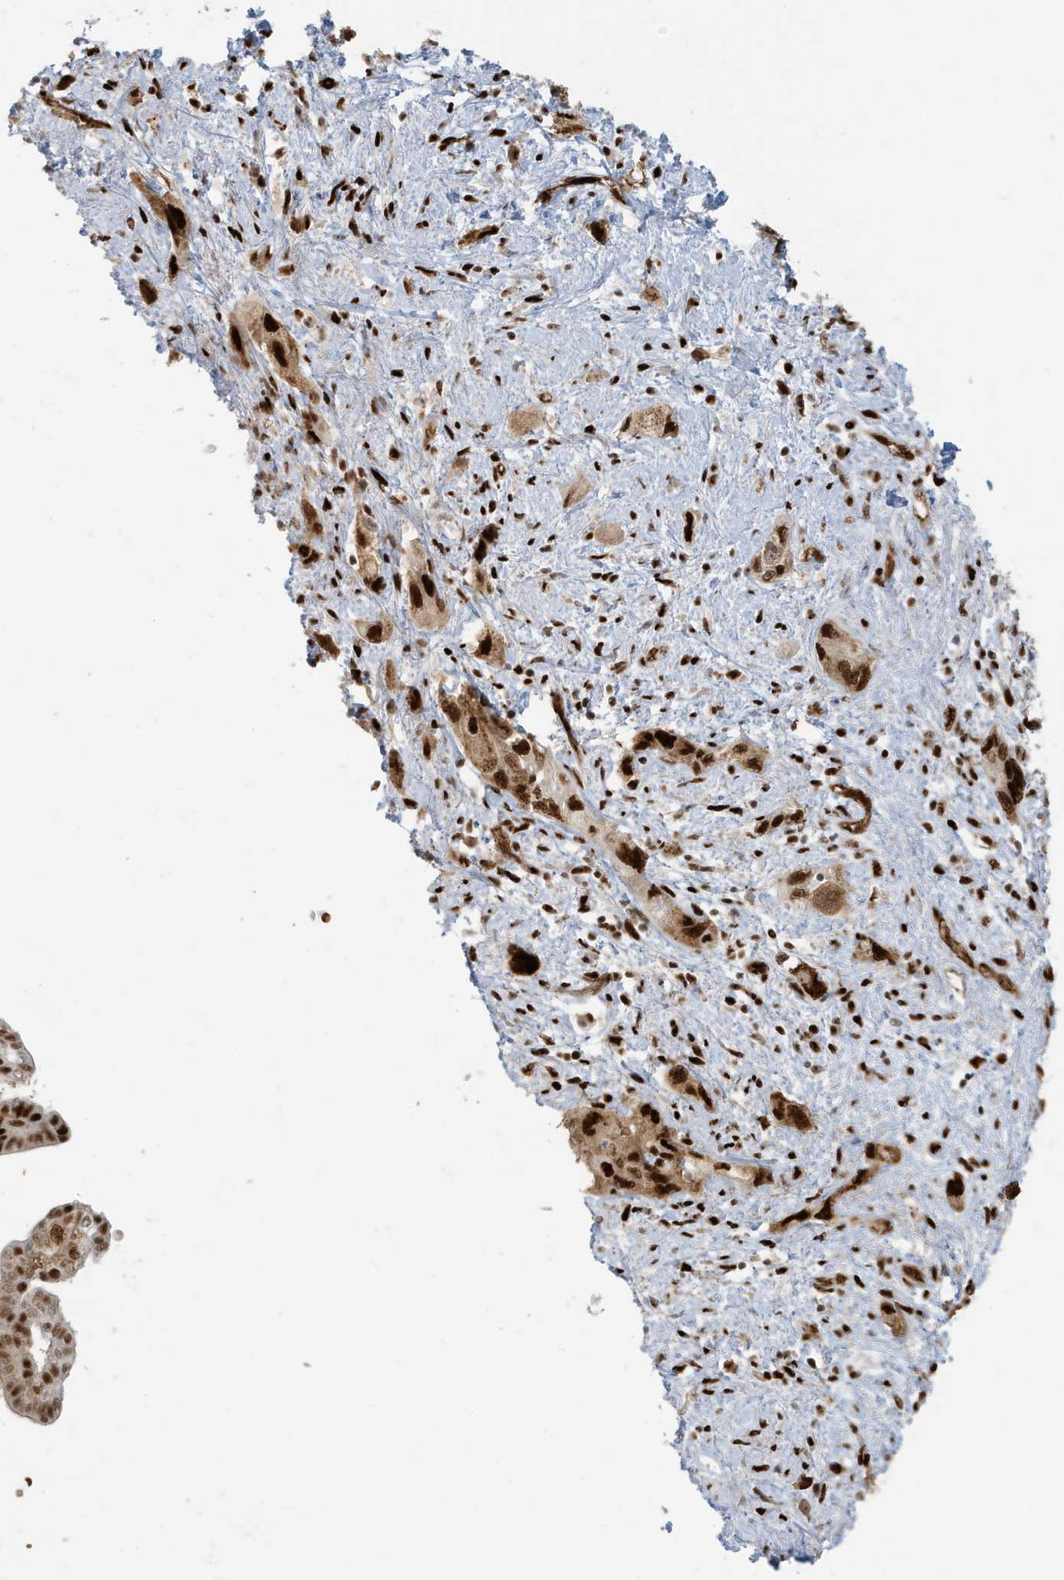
{"staining": {"intensity": "strong", "quantity": ">75%", "location": "cytoplasmic/membranous,nuclear"}, "tissue": "pancreatic cancer", "cell_type": "Tumor cells", "image_type": "cancer", "snomed": [{"axis": "morphology", "description": "Adenocarcinoma, NOS"}, {"axis": "topography", "description": "Pancreas"}], "caption": "This is a micrograph of IHC staining of adenocarcinoma (pancreatic), which shows strong positivity in the cytoplasmic/membranous and nuclear of tumor cells.", "gene": "CKS2", "patient": {"sex": "female", "age": 73}}